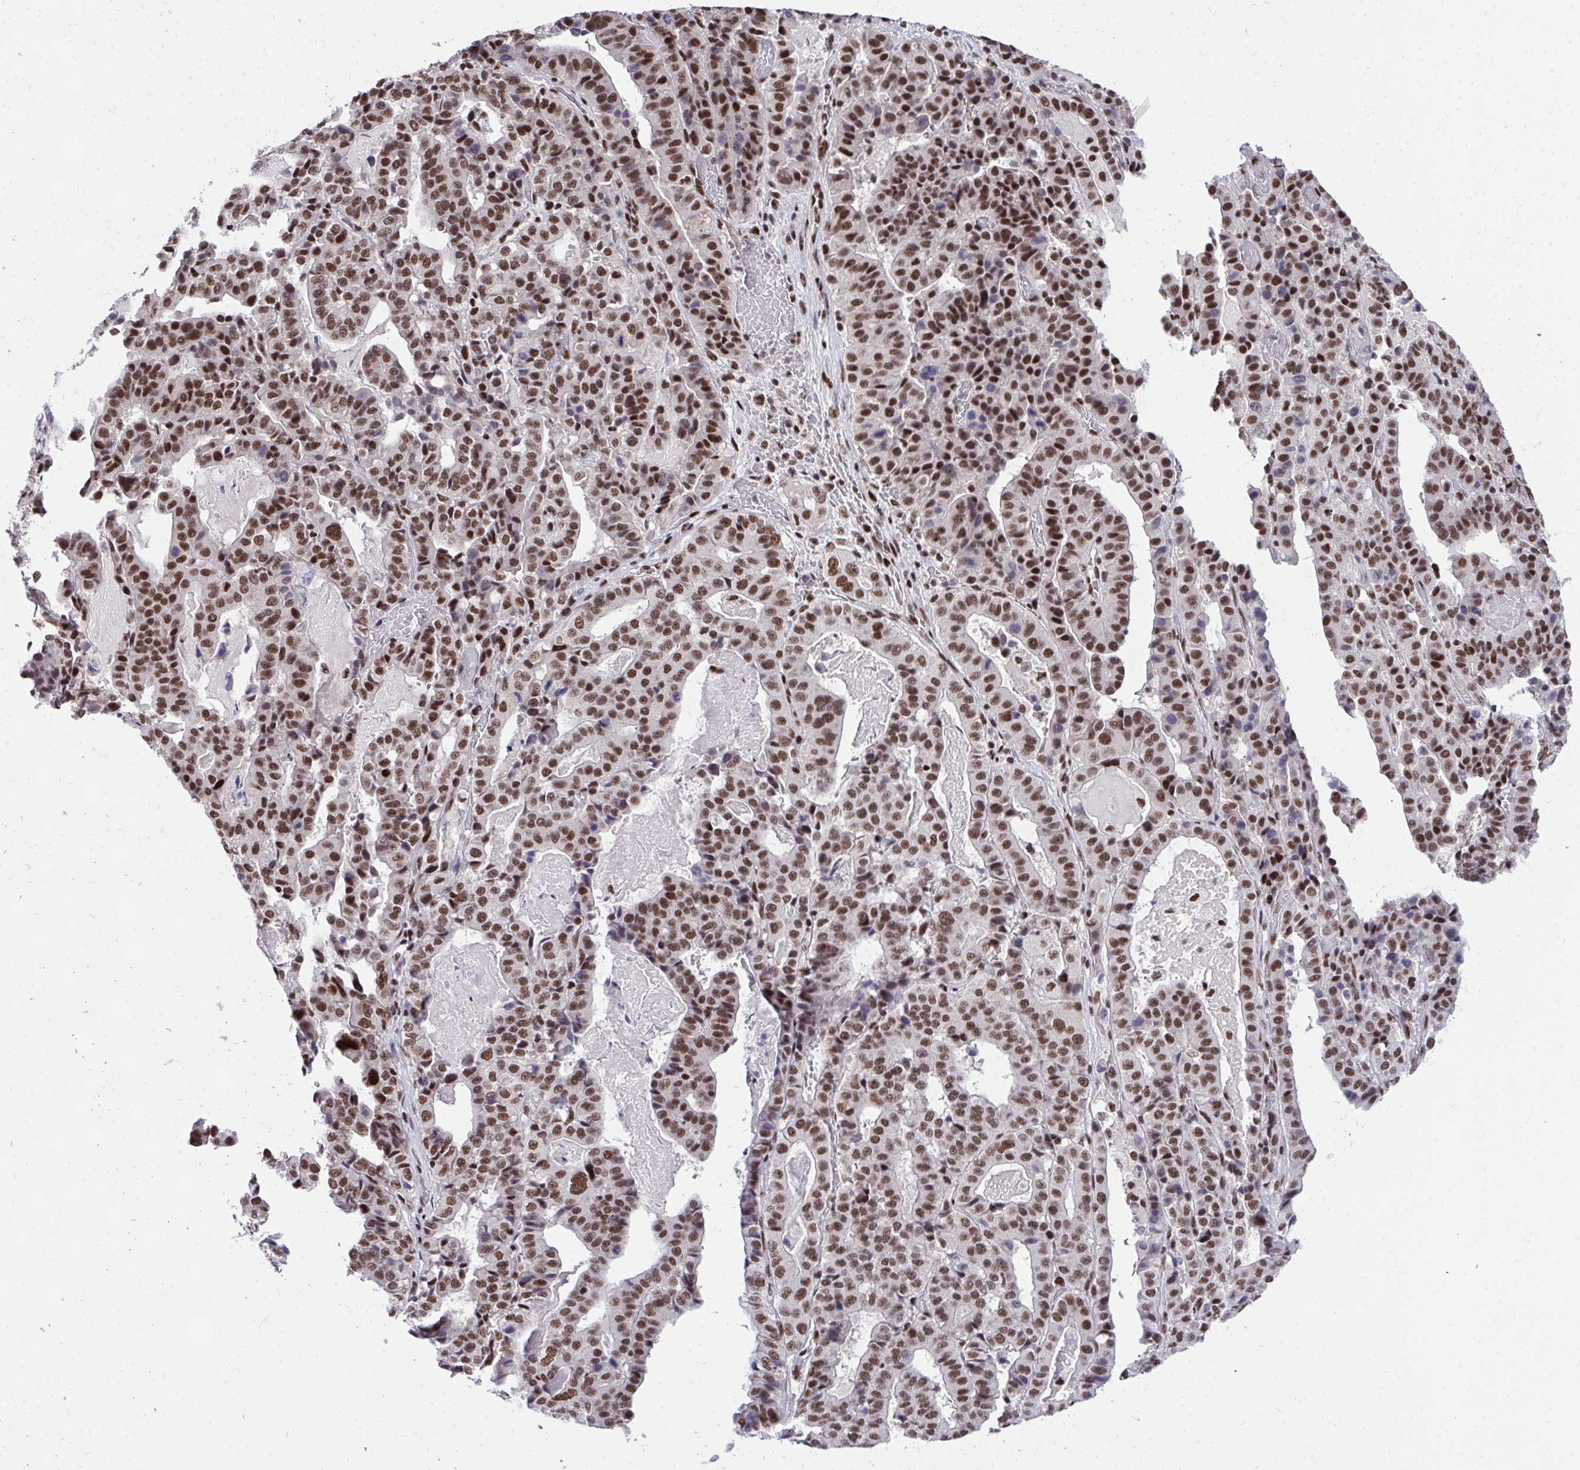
{"staining": {"intensity": "strong", "quantity": ">75%", "location": "nuclear"}, "tissue": "stomach cancer", "cell_type": "Tumor cells", "image_type": "cancer", "snomed": [{"axis": "morphology", "description": "Adenocarcinoma, NOS"}, {"axis": "topography", "description": "Stomach"}], "caption": "Stomach cancer tissue reveals strong nuclear positivity in about >75% of tumor cells Using DAB (brown) and hematoxylin (blue) stains, captured at high magnification using brightfield microscopy.", "gene": "SYNE4", "patient": {"sex": "male", "age": 48}}